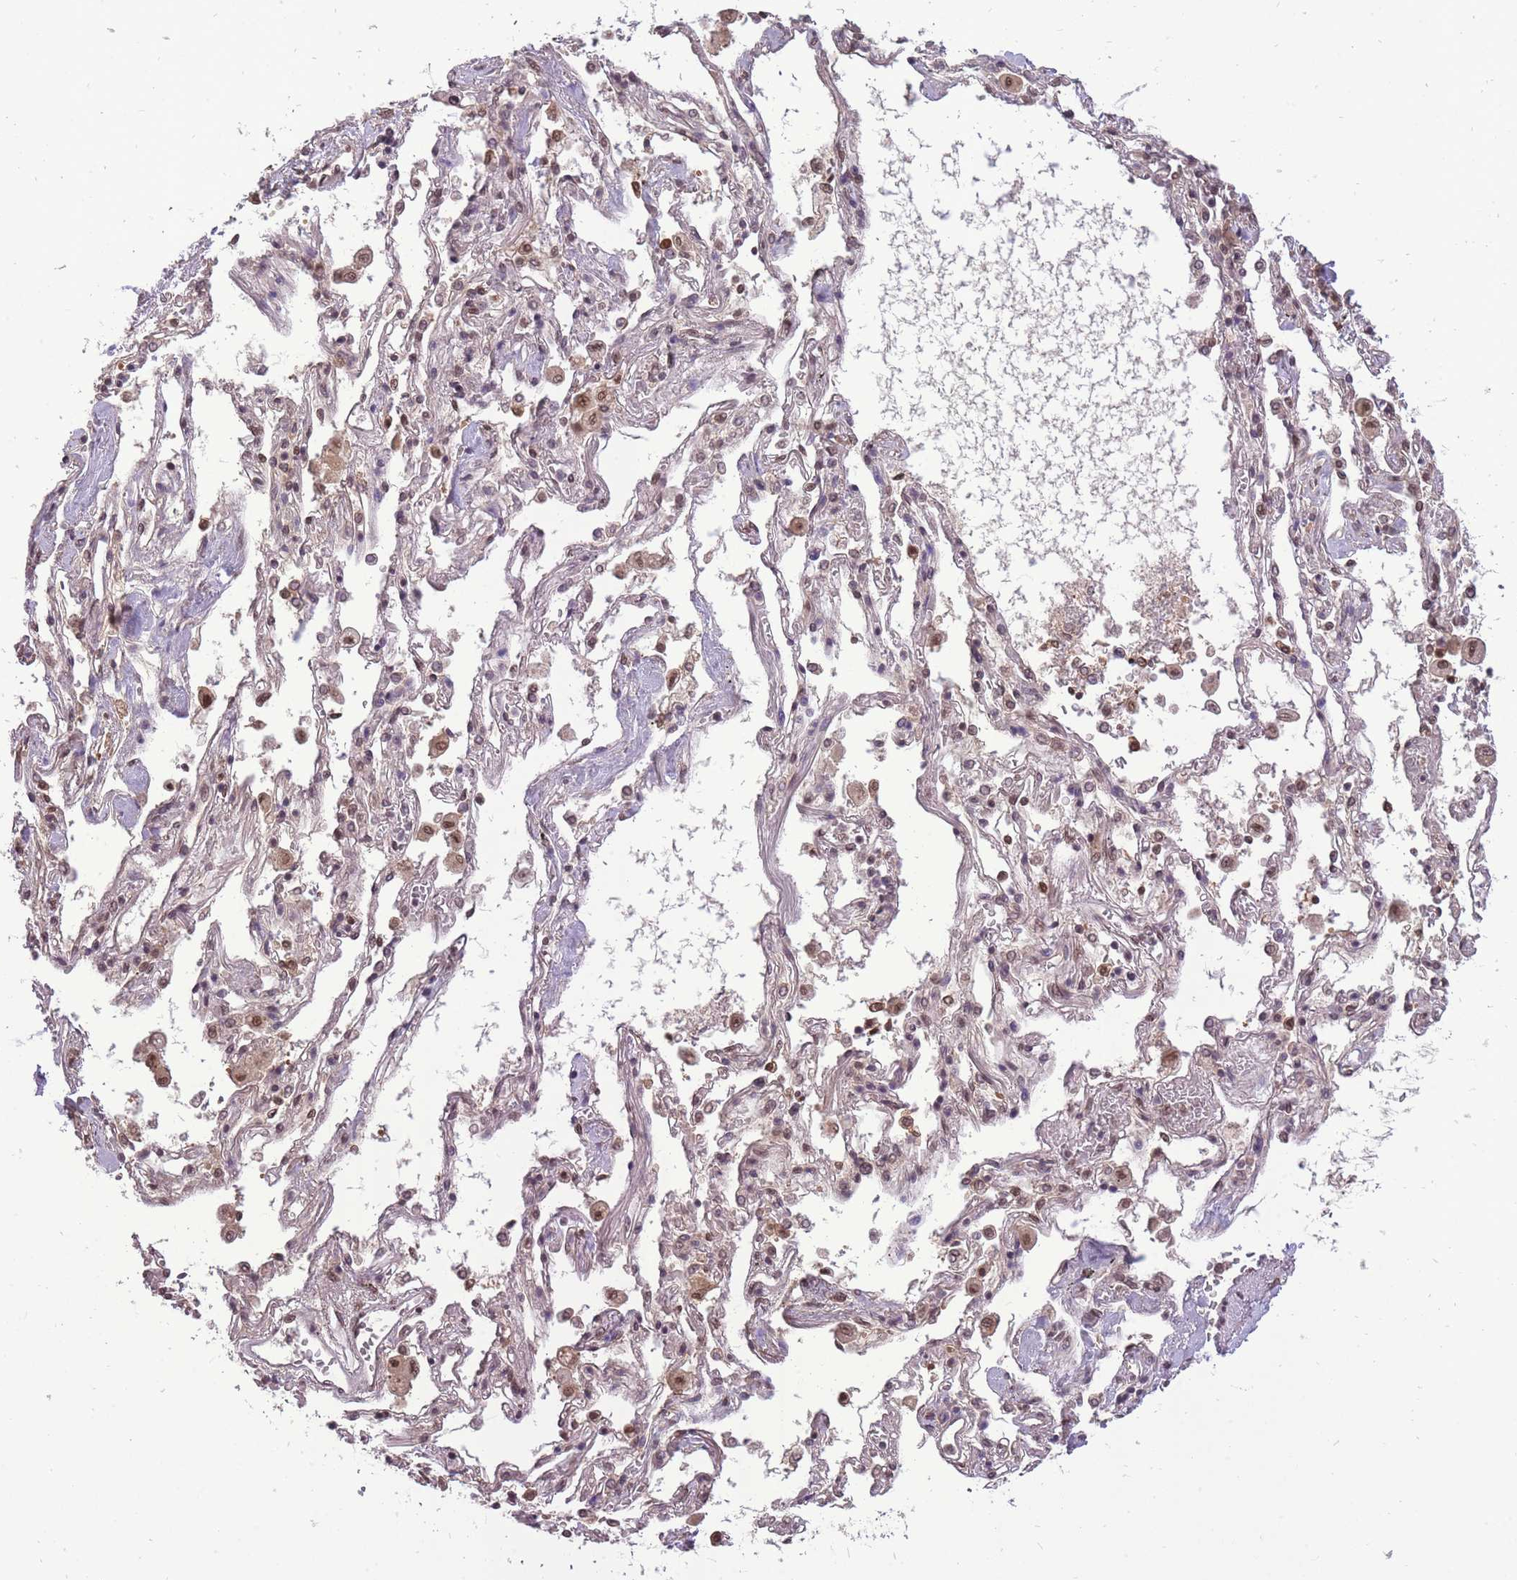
{"staining": {"intensity": "moderate", "quantity": "<25%", "location": "cytoplasmic/membranous,nuclear"}, "tissue": "adipose tissue", "cell_type": "Adipocytes", "image_type": "normal", "snomed": [{"axis": "morphology", "description": "Normal tissue, NOS"}, {"axis": "topography", "description": "Cartilage tissue"}], "caption": "The micrograph exhibits immunohistochemical staining of unremarkable adipose tissue. There is moderate cytoplasmic/membranous,nuclear positivity is identified in about <25% of adipocytes.", "gene": "CDIP1", "patient": {"sex": "male", "age": 73}}